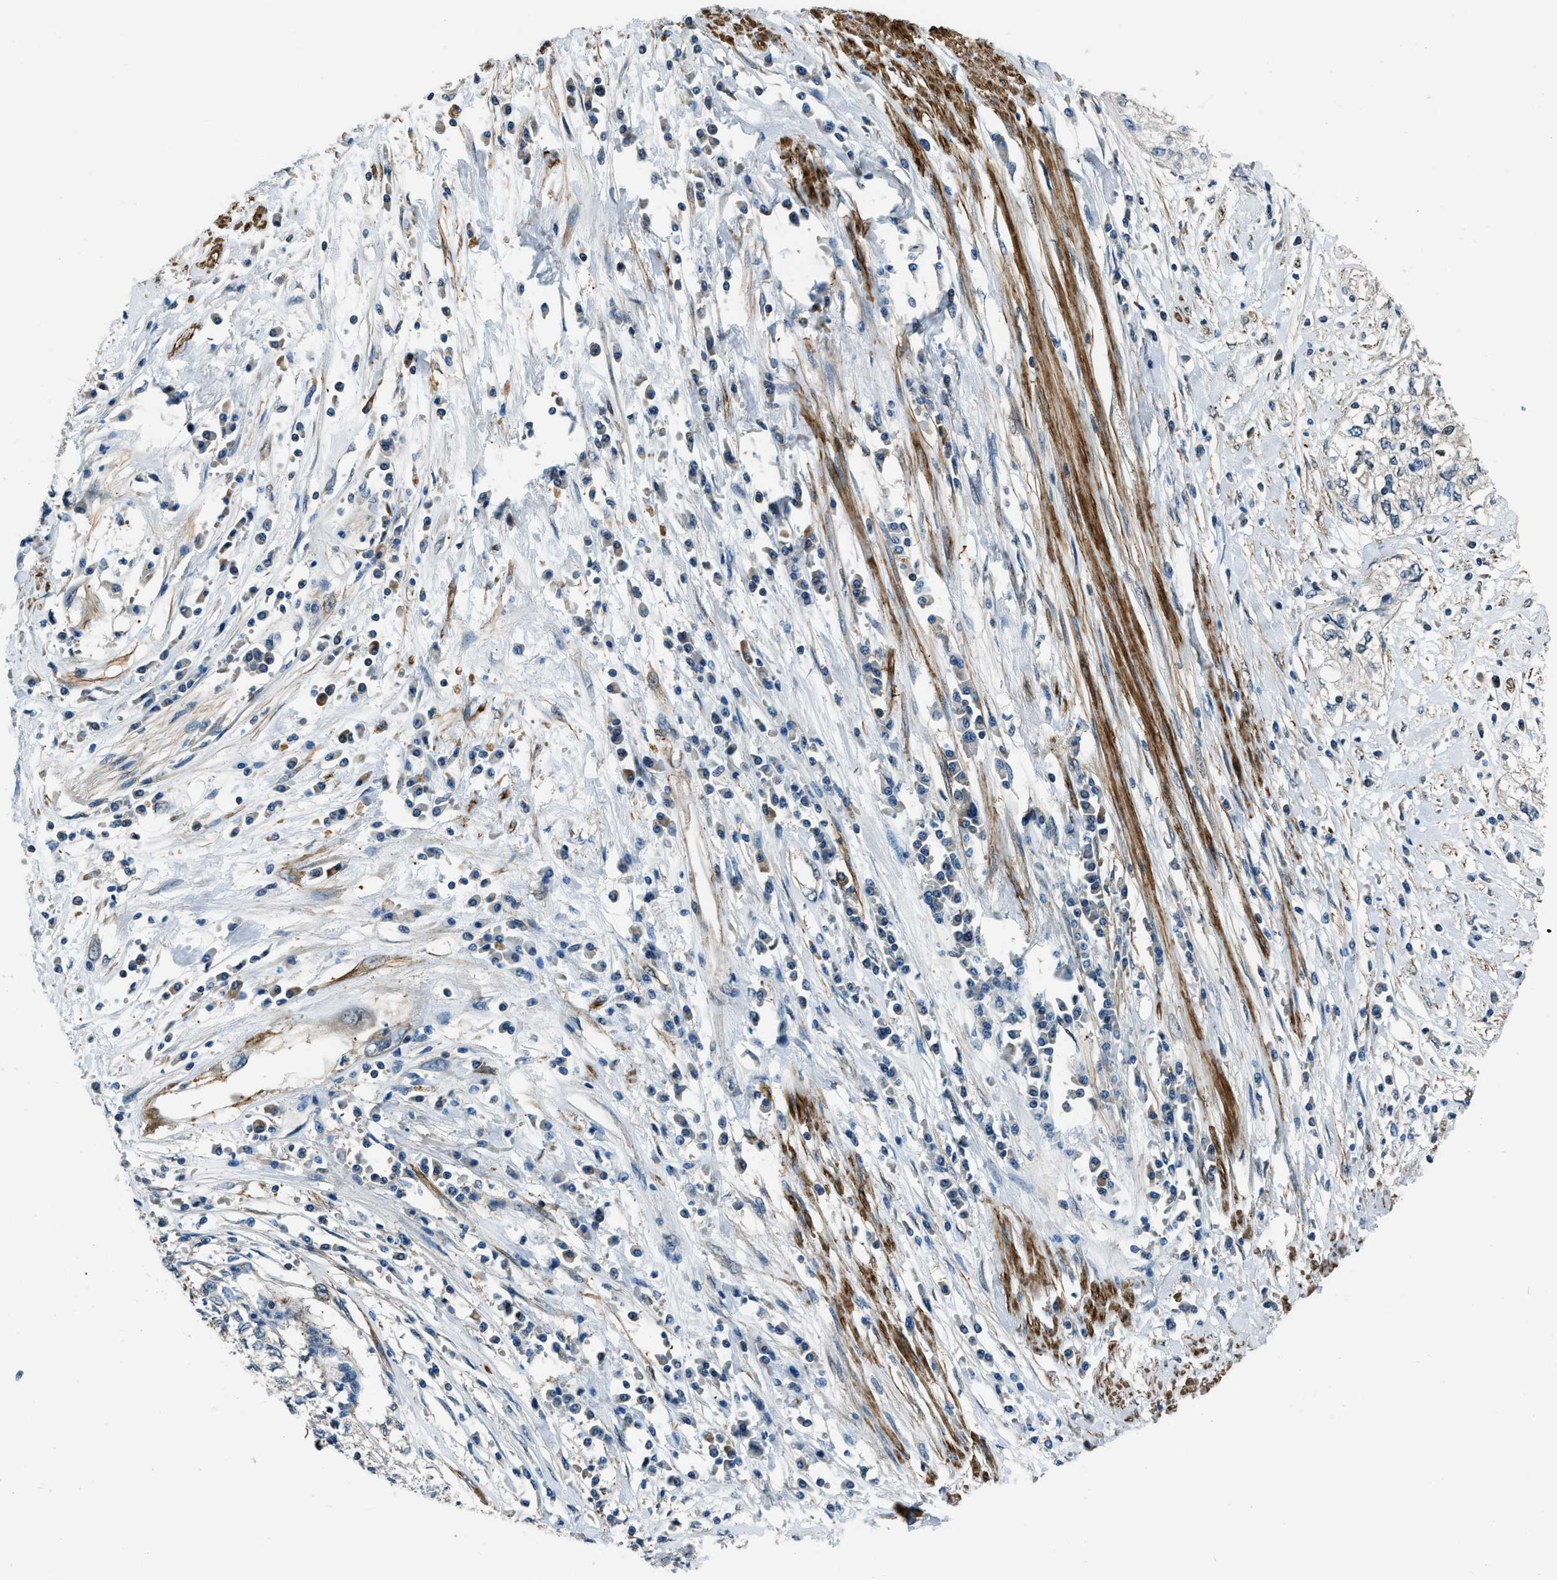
{"staining": {"intensity": "weak", "quantity": "<25%", "location": "cytoplasmic/membranous"}, "tissue": "cervical cancer", "cell_type": "Tumor cells", "image_type": "cancer", "snomed": [{"axis": "morphology", "description": "Squamous cell carcinoma, NOS"}, {"axis": "topography", "description": "Cervix"}], "caption": "This is an immunohistochemistry (IHC) micrograph of cervical cancer (squamous cell carcinoma). There is no expression in tumor cells.", "gene": "NUDCD3", "patient": {"sex": "female", "age": 57}}